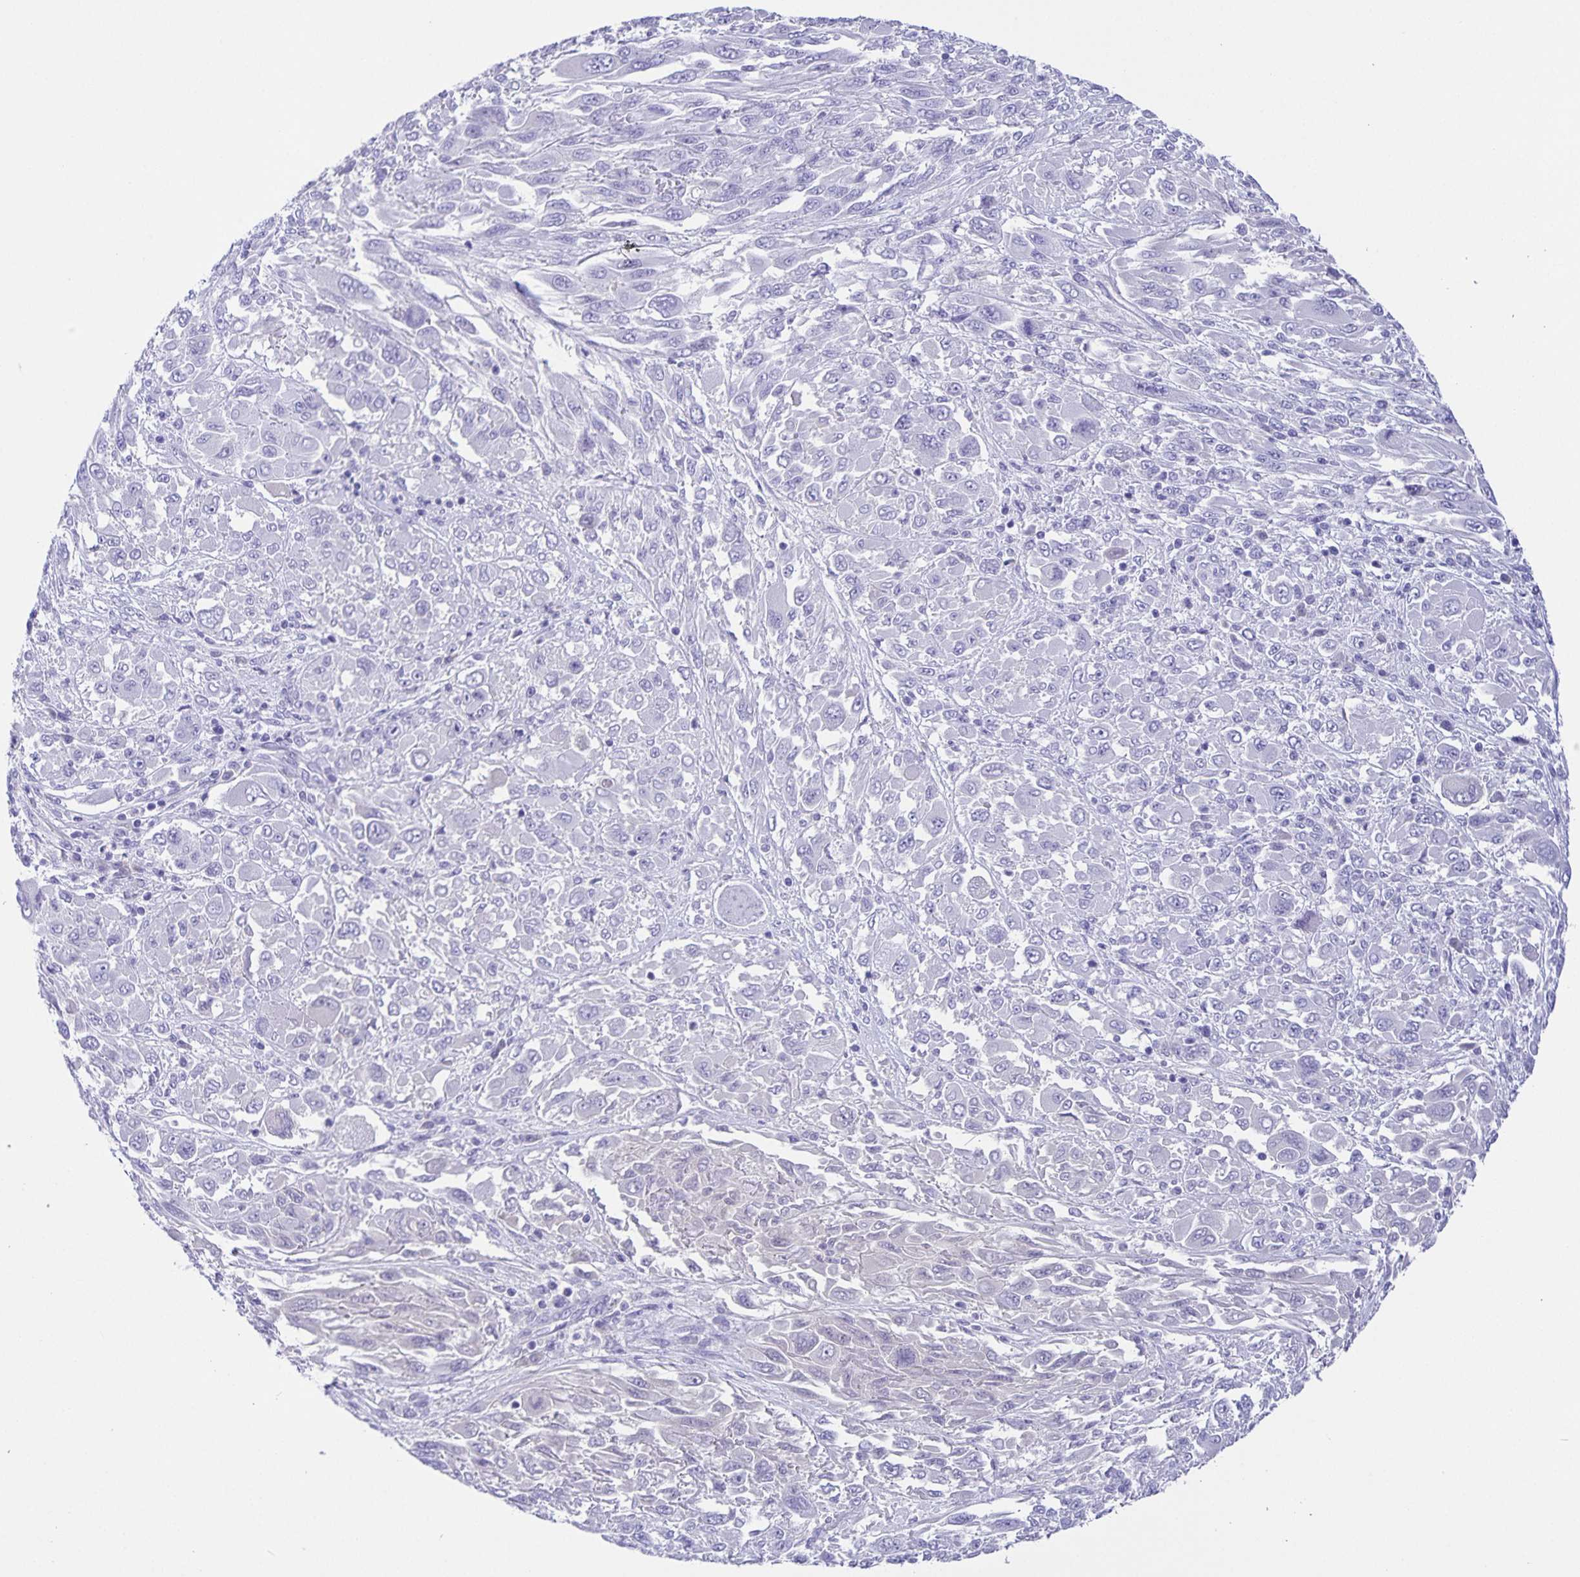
{"staining": {"intensity": "negative", "quantity": "none", "location": "none"}, "tissue": "melanoma", "cell_type": "Tumor cells", "image_type": "cancer", "snomed": [{"axis": "morphology", "description": "Malignant melanoma, NOS"}, {"axis": "topography", "description": "Skin"}], "caption": "Tumor cells are negative for brown protein staining in melanoma.", "gene": "UBQLN3", "patient": {"sex": "female", "age": 91}}